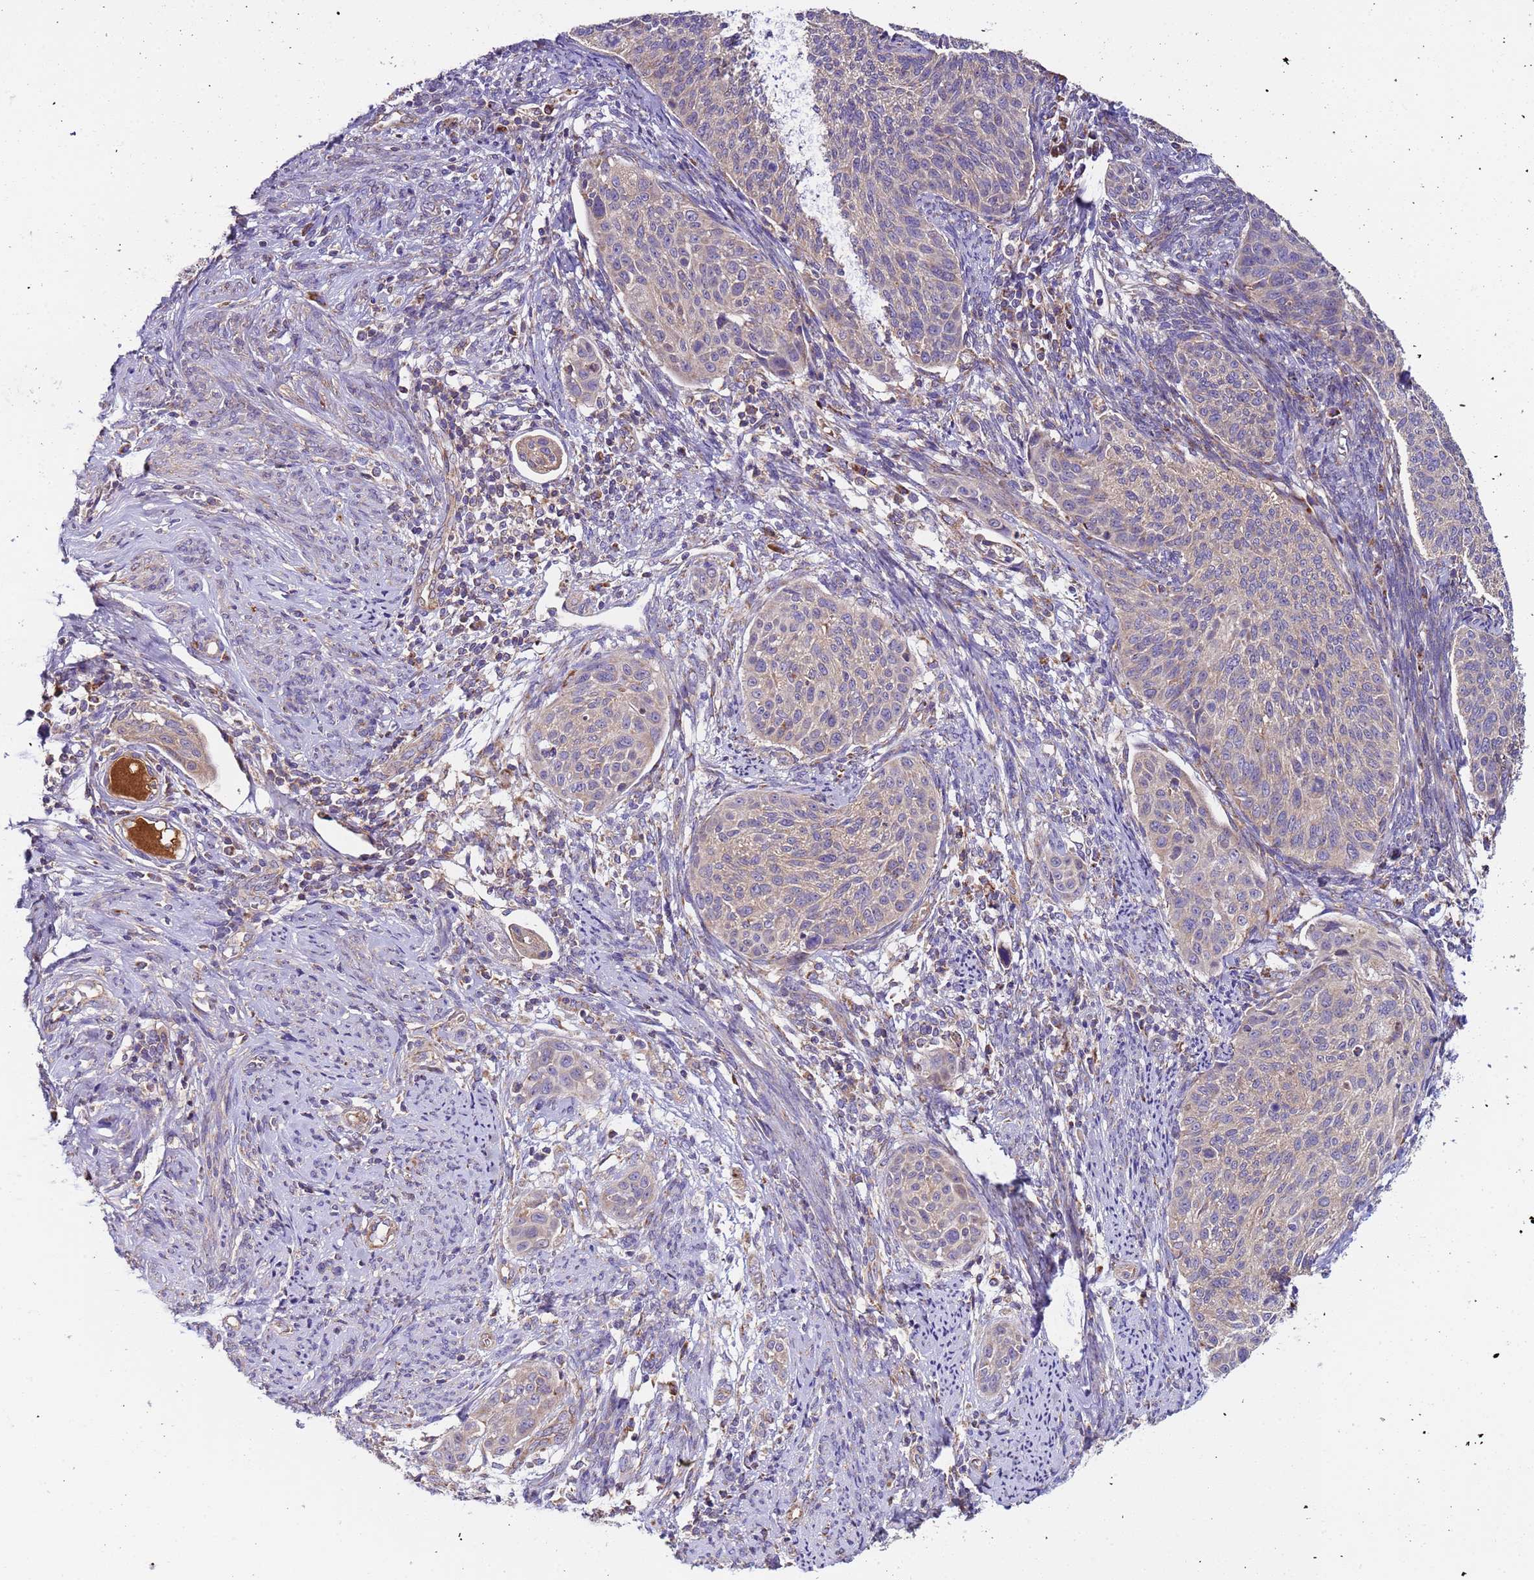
{"staining": {"intensity": "weak", "quantity": "<25%", "location": "cytoplasmic/membranous"}, "tissue": "cervical cancer", "cell_type": "Tumor cells", "image_type": "cancer", "snomed": [{"axis": "morphology", "description": "Squamous cell carcinoma, NOS"}, {"axis": "topography", "description": "Cervix"}], "caption": "Immunohistochemical staining of cervical squamous cell carcinoma displays no significant expression in tumor cells. Nuclei are stained in blue.", "gene": "TMEM126A", "patient": {"sex": "female", "age": 70}}